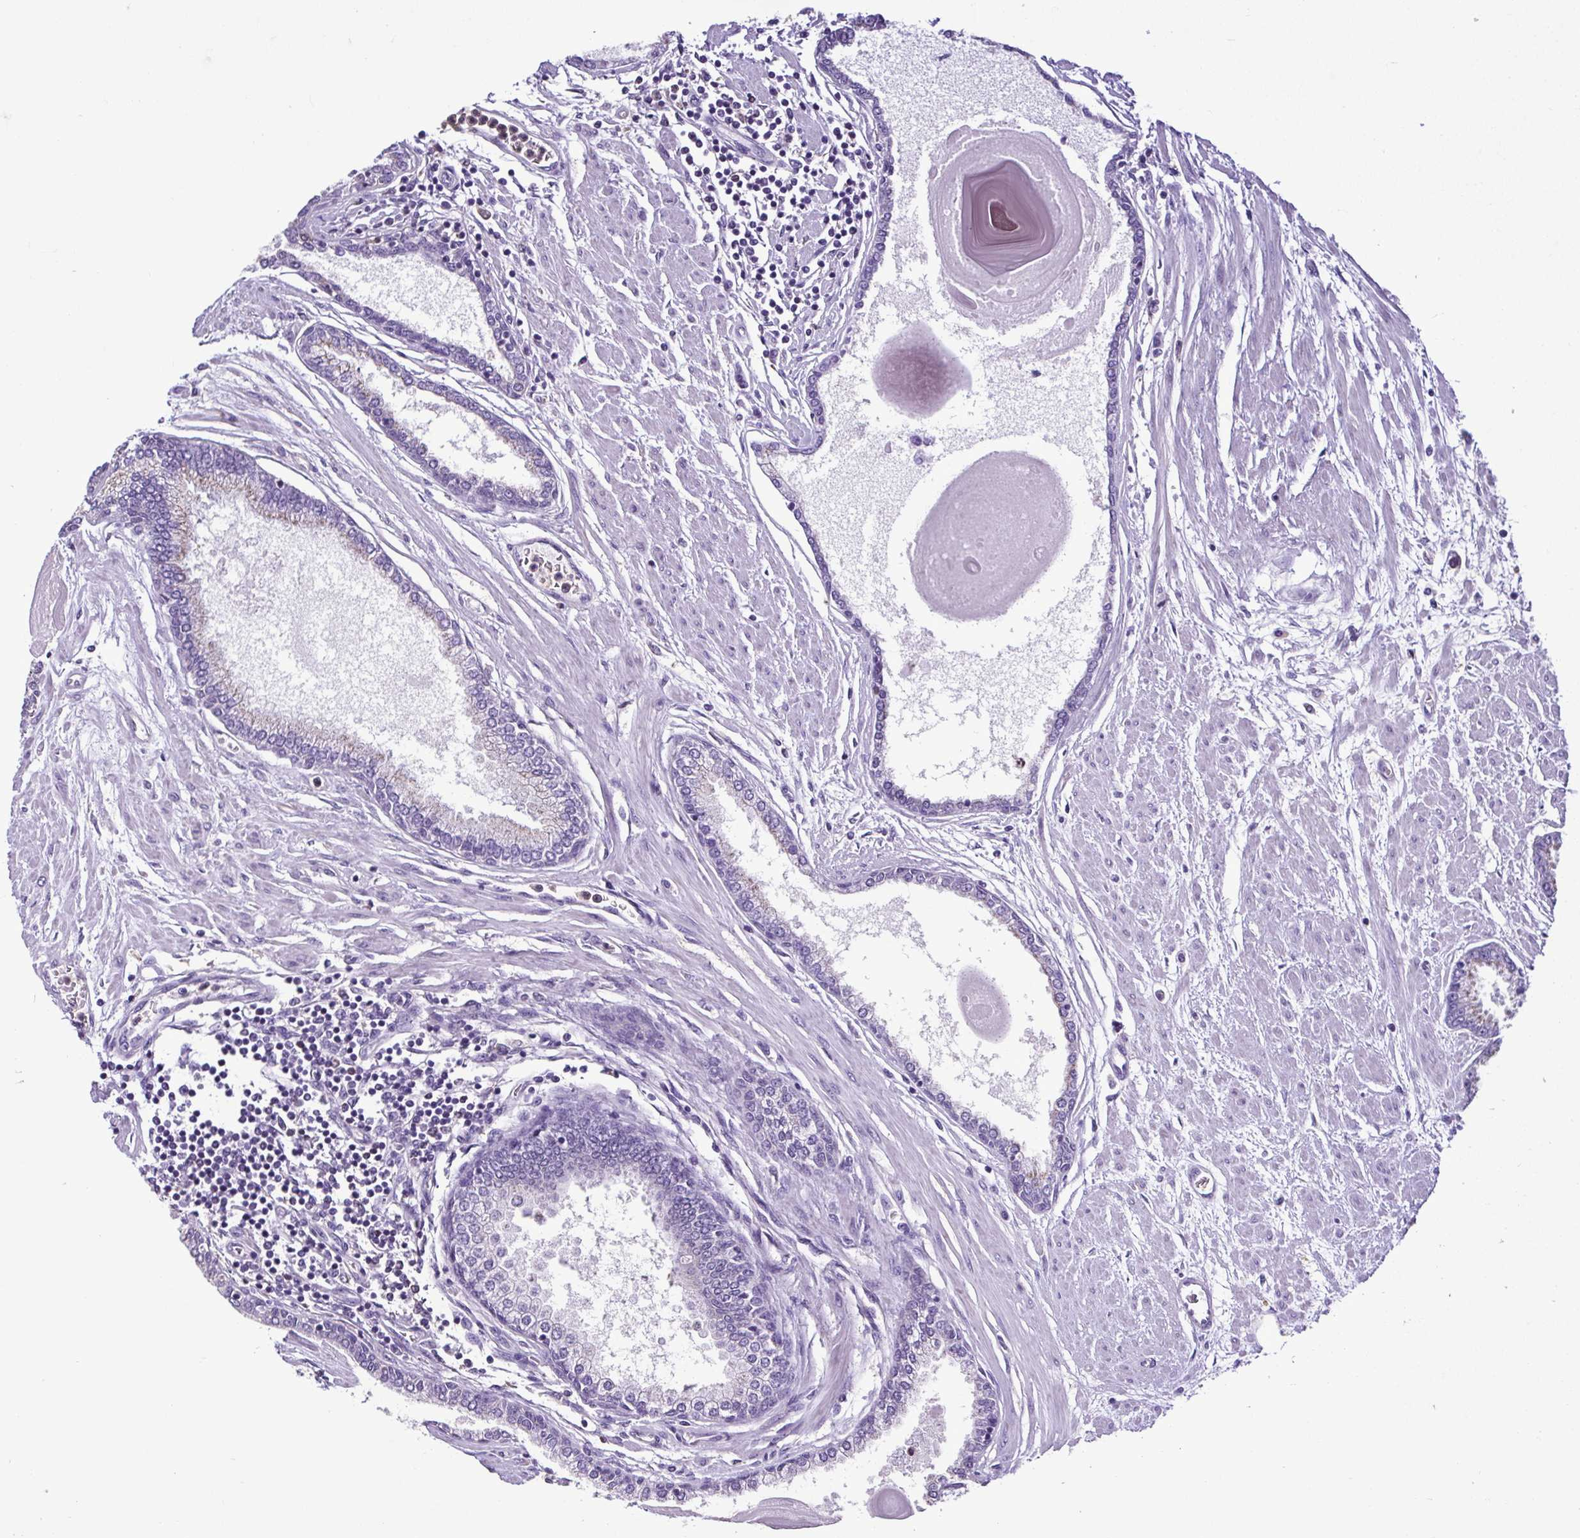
{"staining": {"intensity": "negative", "quantity": "none", "location": "none"}, "tissue": "prostate cancer", "cell_type": "Tumor cells", "image_type": "cancer", "snomed": [{"axis": "morphology", "description": "Adenocarcinoma, Low grade"}, {"axis": "topography", "description": "Prostate"}], "caption": "IHC histopathology image of neoplastic tissue: human prostate adenocarcinoma (low-grade) stained with DAB (3,3'-diaminobenzidine) displays no significant protein positivity in tumor cells.", "gene": "CBY2", "patient": {"sex": "male", "age": 67}}